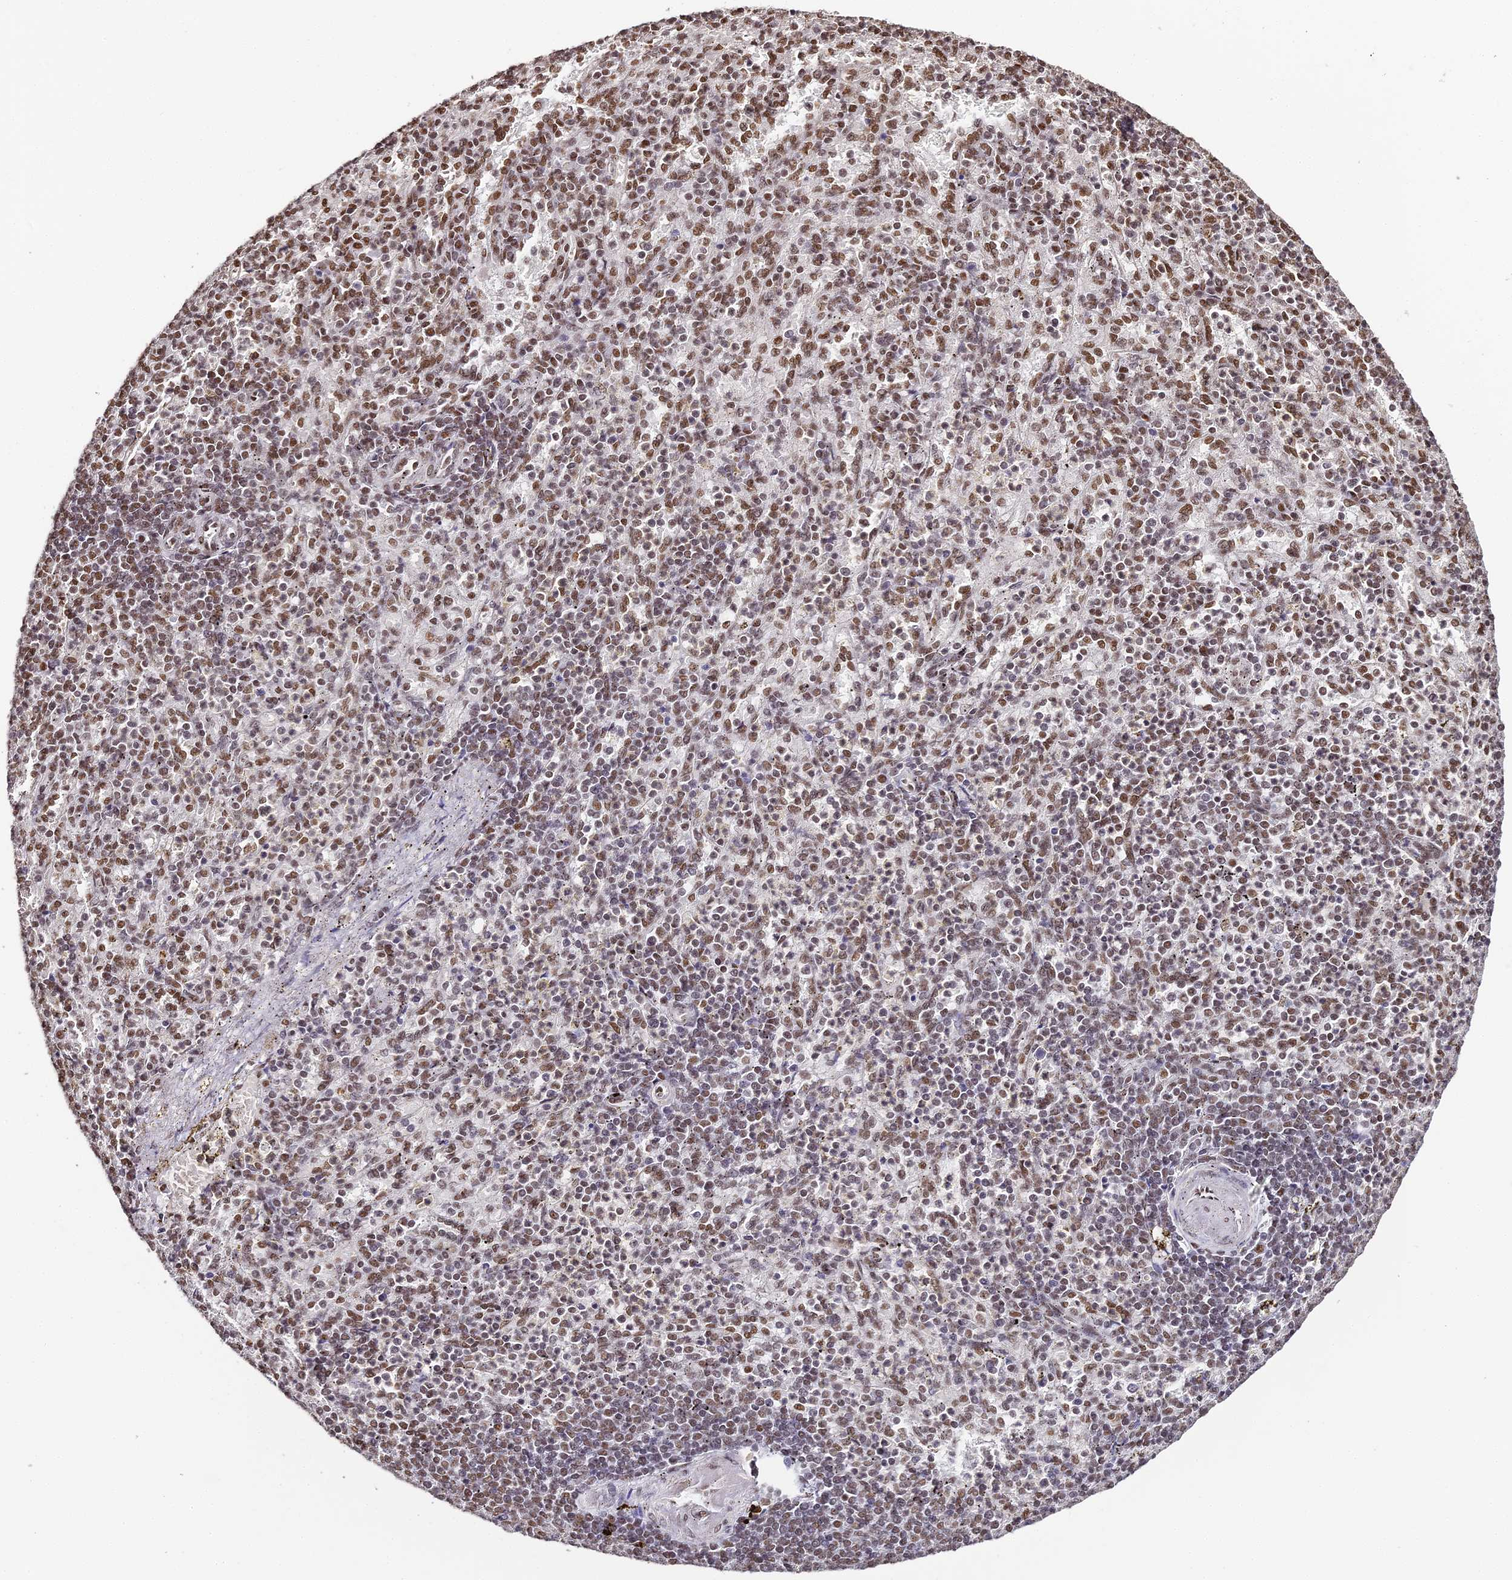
{"staining": {"intensity": "moderate", "quantity": ">75%", "location": "nuclear"}, "tissue": "spleen", "cell_type": "Cells in red pulp", "image_type": "normal", "snomed": [{"axis": "morphology", "description": "Normal tissue, NOS"}, {"axis": "topography", "description": "Spleen"}], "caption": "High-magnification brightfield microscopy of normal spleen stained with DAB (3,3'-diaminobenzidine) (brown) and counterstained with hematoxylin (blue). cells in red pulp exhibit moderate nuclear positivity is seen in about>75% of cells. Nuclei are stained in blue.", "gene": "HNRNPA1", "patient": {"sex": "female", "age": 74}}